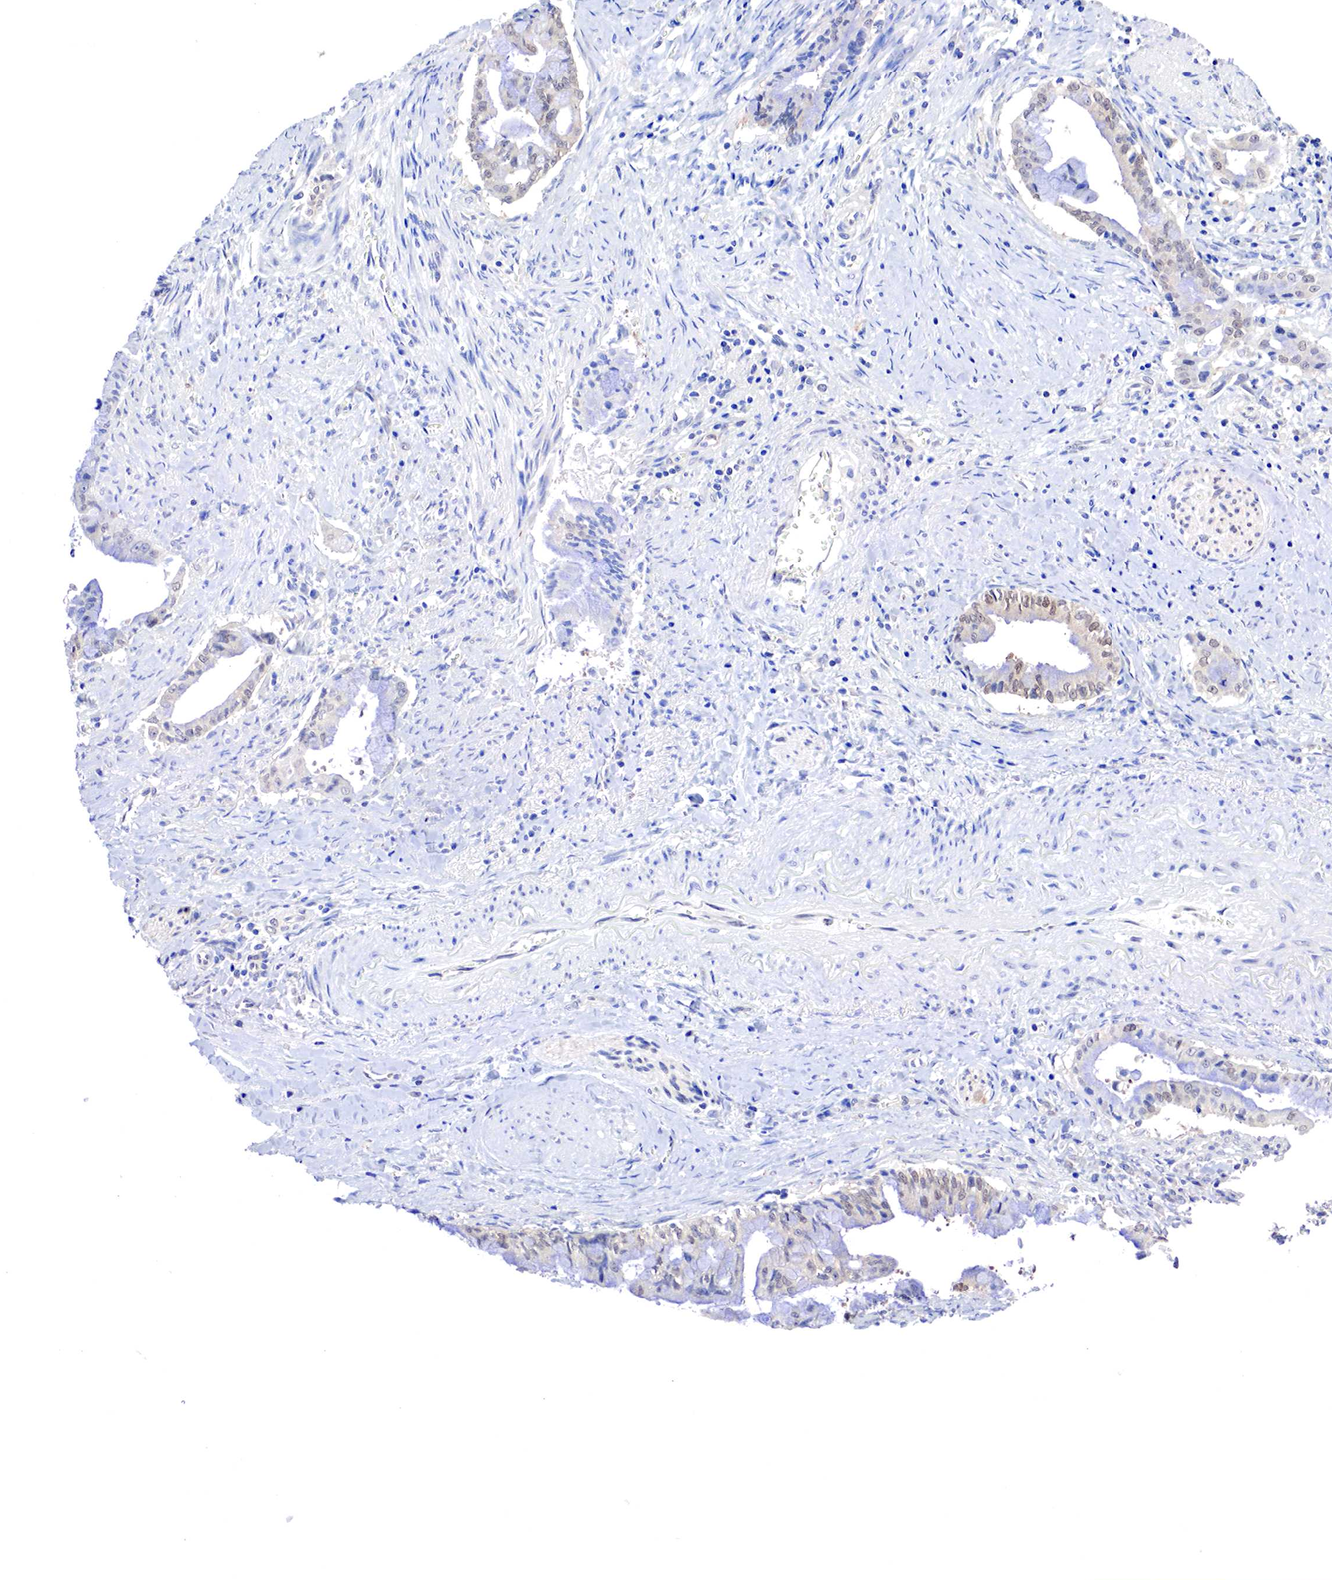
{"staining": {"intensity": "weak", "quantity": "25%-75%", "location": "cytoplasmic/membranous,nuclear"}, "tissue": "pancreatic cancer", "cell_type": "Tumor cells", "image_type": "cancer", "snomed": [{"axis": "morphology", "description": "Adenocarcinoma, NOS"}, {"axis": "topography", "description": "Pancreas"}], "caption": "Protein analysis of adenocarcinoma (pancreatic) tissue shows weak cytoplasmic/membranous and nuclear expression in about 25%-75% of tumor cells.", "gene": "PABIR2", "patient": {"sex": "male", "age": 59}}